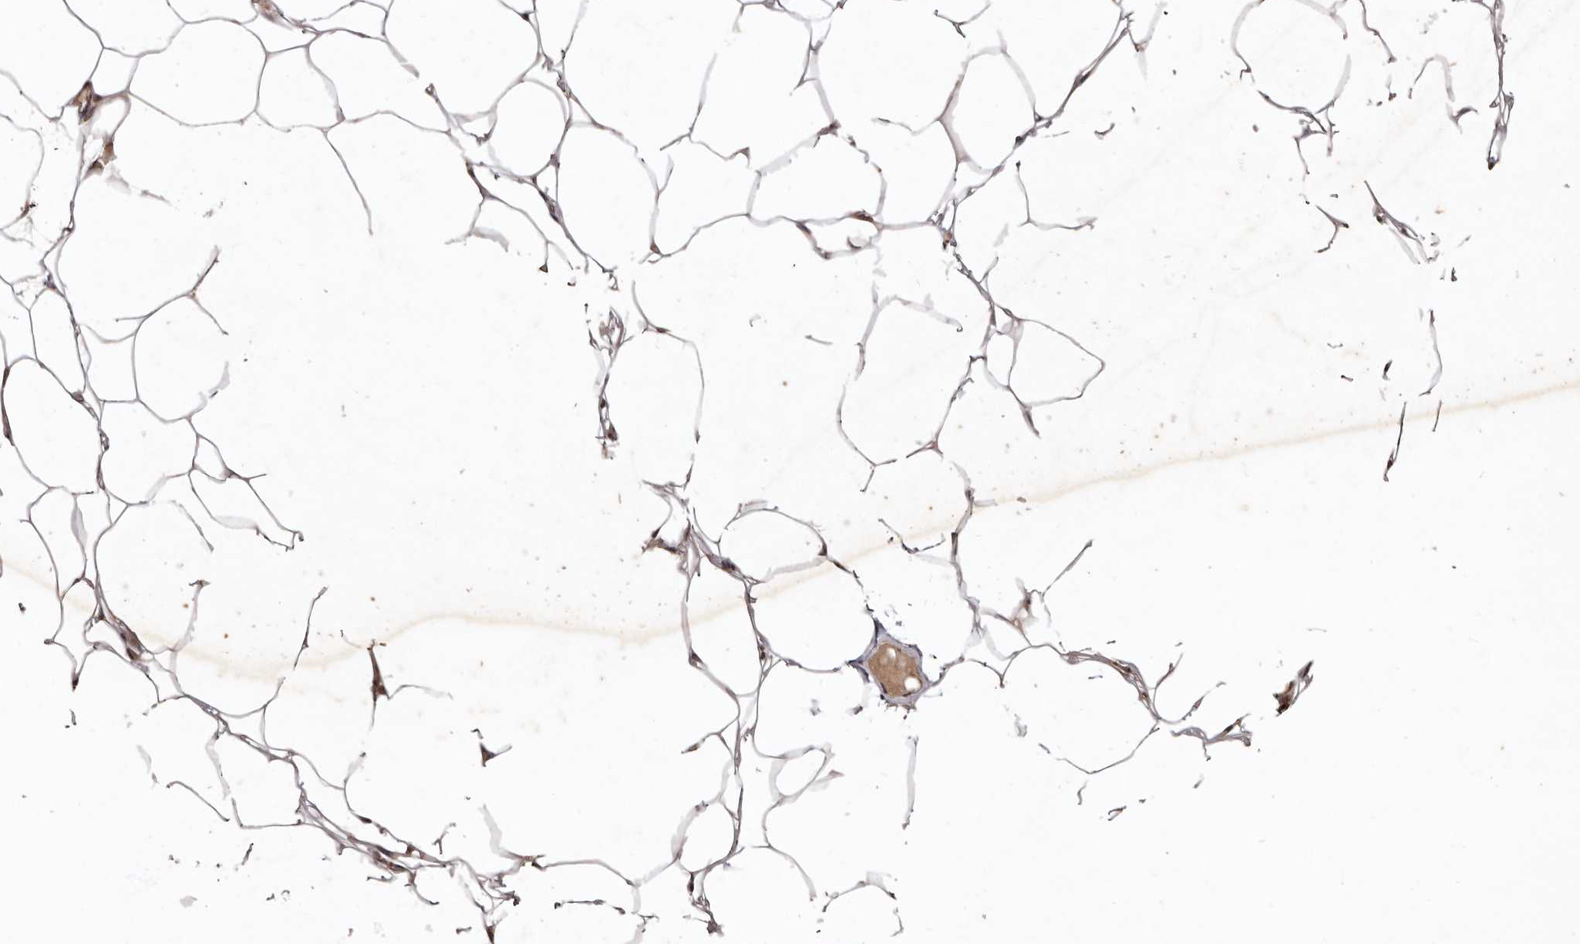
{"staining": {"intensity": "moderate", "quantity": ">75%", "location": "cytoplasmic/membranous,nuclear"}, "tissue": "adipose tissue", "cell_type": "Adipocytes", "image_type": "normal", "snomed": [{"axis": "morphology", "description": "Normal tissue, NOS"}, {"axis": "topography", "description": "Breast"}], "caption": "A medium amount of moderate cytoplasmic/membranous,nuclear expression is seen in about >75% of adipocytes in unremarkable adipose tissue.", "gene": "NOTCH1", "patient": {"sex": "female", "age": 23}}